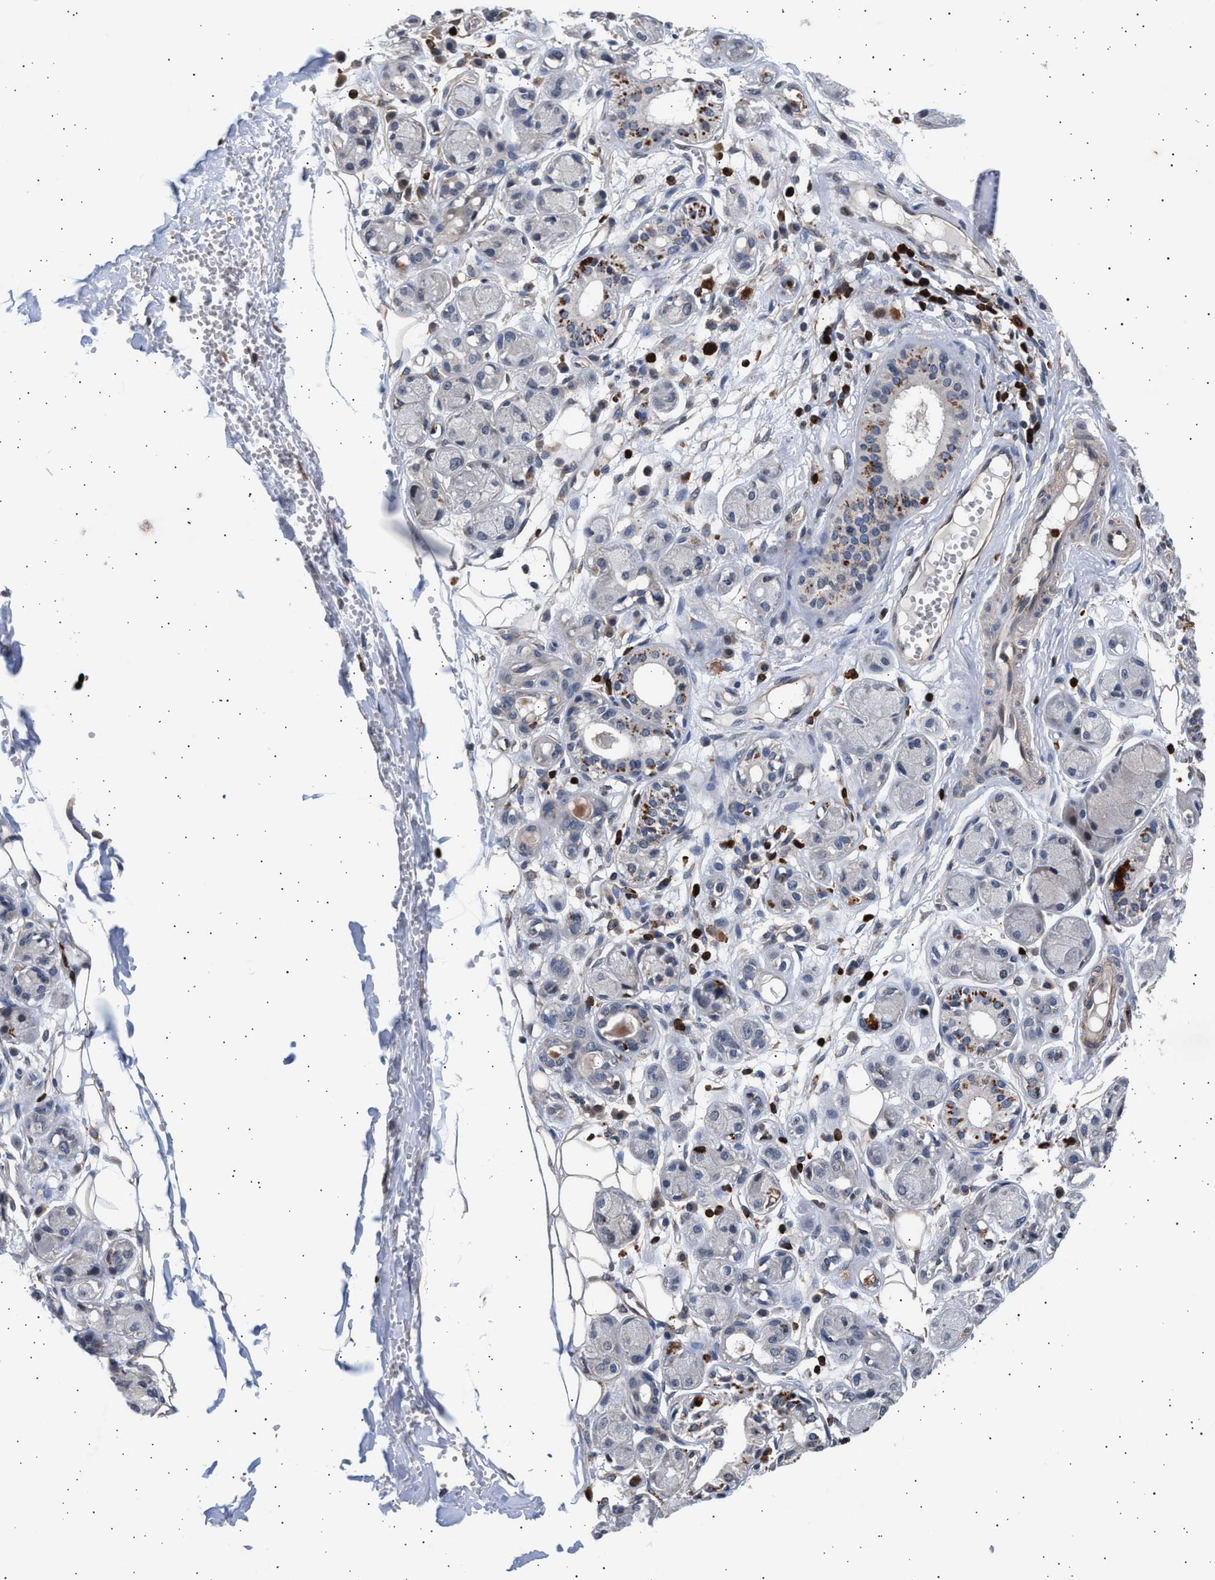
{"staining": {"intensity": "negative", "quantity": "none", "location": "none"}, "tissue": "adipose tissue", "cell_type": "Adipocytes", "image_type": "normal", "snomed": [{"axis": "morphology", "description": "Normal tissue, NOS"}, {"axis": "morphology", "description": "Inflammation, NOS"}, {"axis": "topography", "description": "Salivary gland"}, {"axis": "topography", "description": "Peripheral nerve tissue"}], "caption": "This is a histopathology image of IHC staining of unremarkable adipose tissue, which shows no staining in adipocytes.", "gene": "GRAP2", "patient": {"sex": "female", "age": 75}}